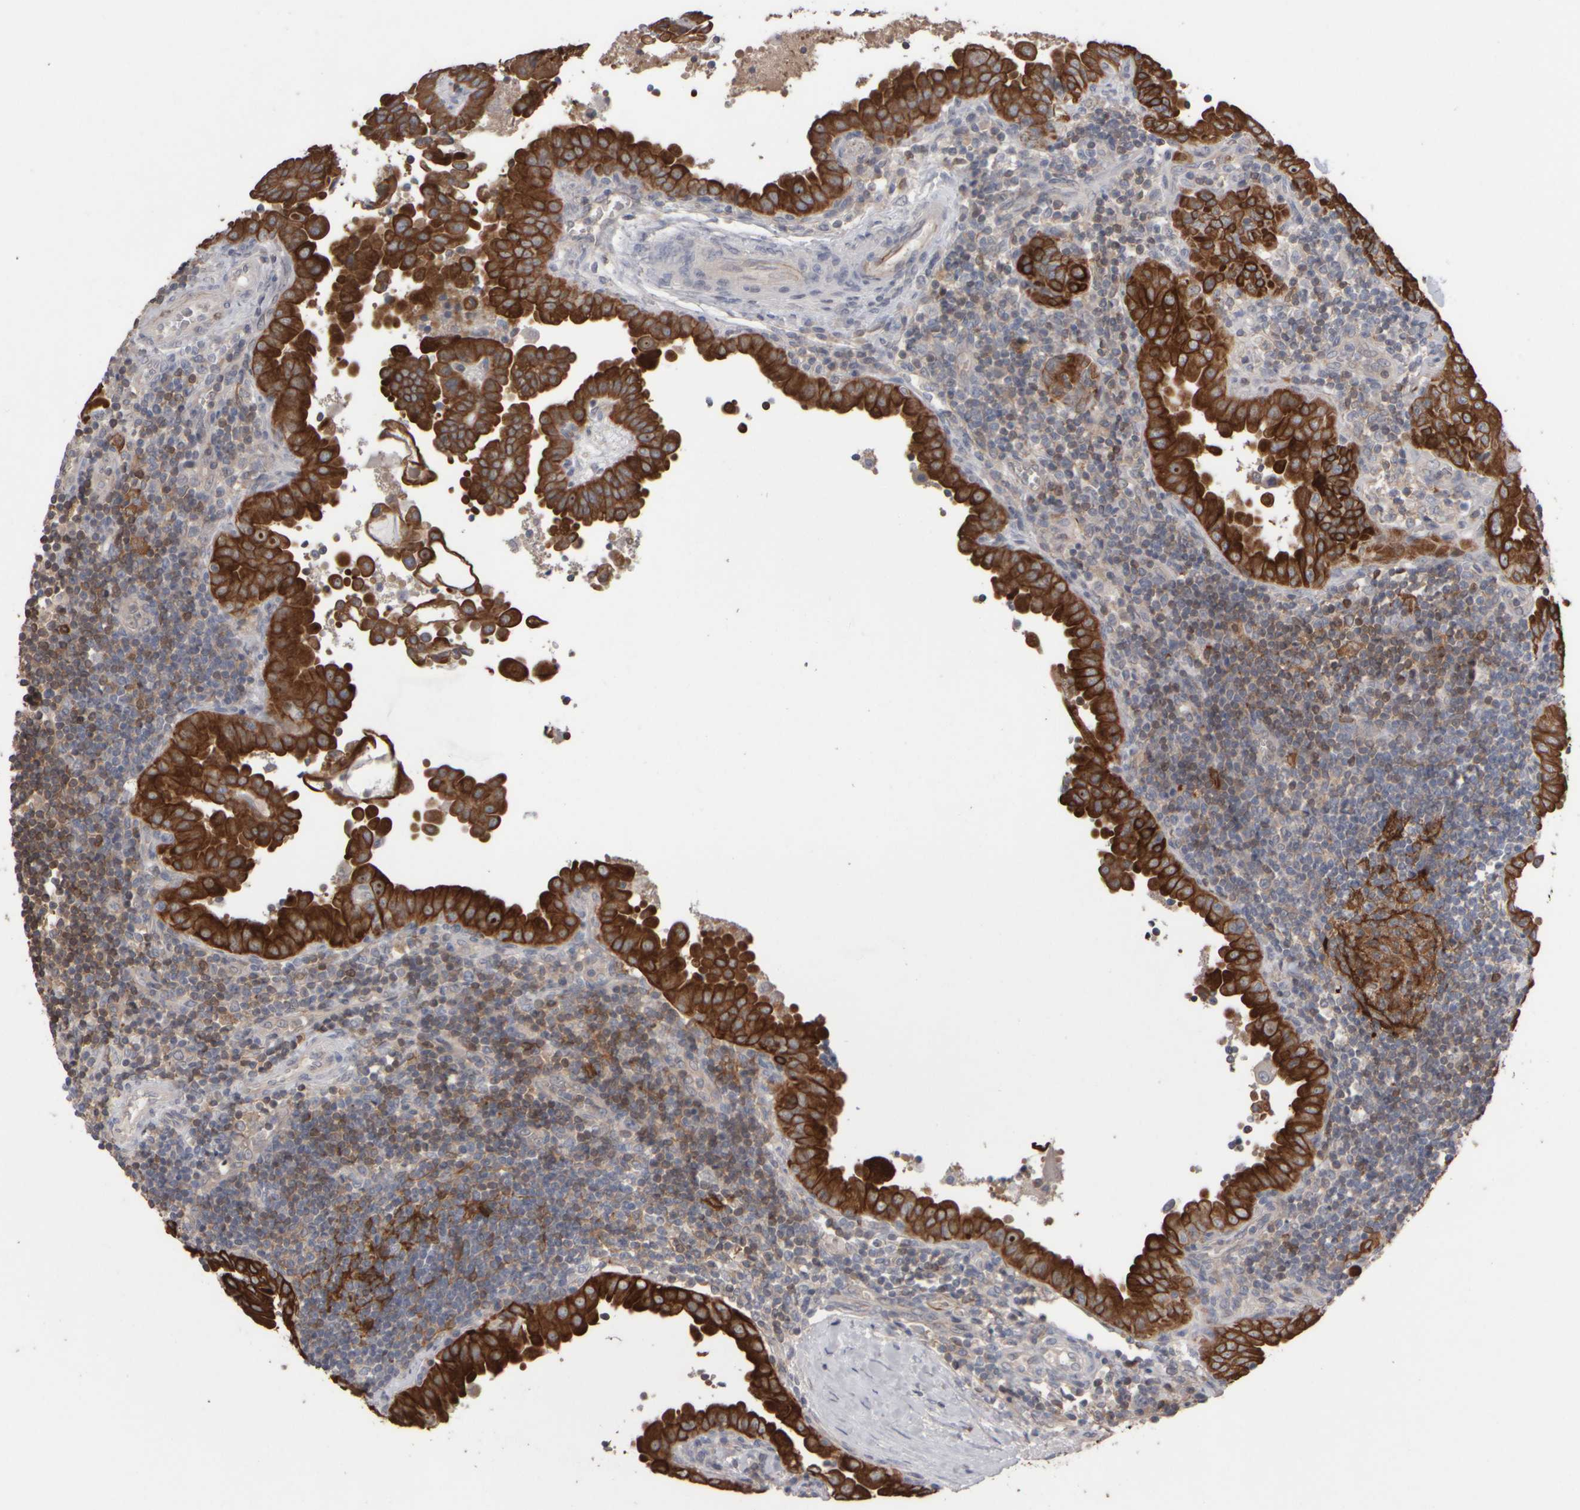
{"staining": {"intensity": "strong", "quantity": ">75%", "location": "cytoplasmic/membranous"}, "tissue": "thyroid cancer", "cell_type": "Tumor cells", "image_type": "cancer", "snomed": [{"axis": "morphology", "description": "Papillary adenocarcinoma, NOS"}, {"axis": "topography", "description": "Thyroid gland"}], "caption": "Papillary adenocarcinoma (thyroid) tissue shows strong cytoplasmic/membranous positivity in about >75% of tumor cells (Stains: DAB in brown, nuclei in blue, Microscopy: brightfield microscopy at high magnification).", "gene": "EPHX2", "patient": {"sex": "male", "age": 33}}